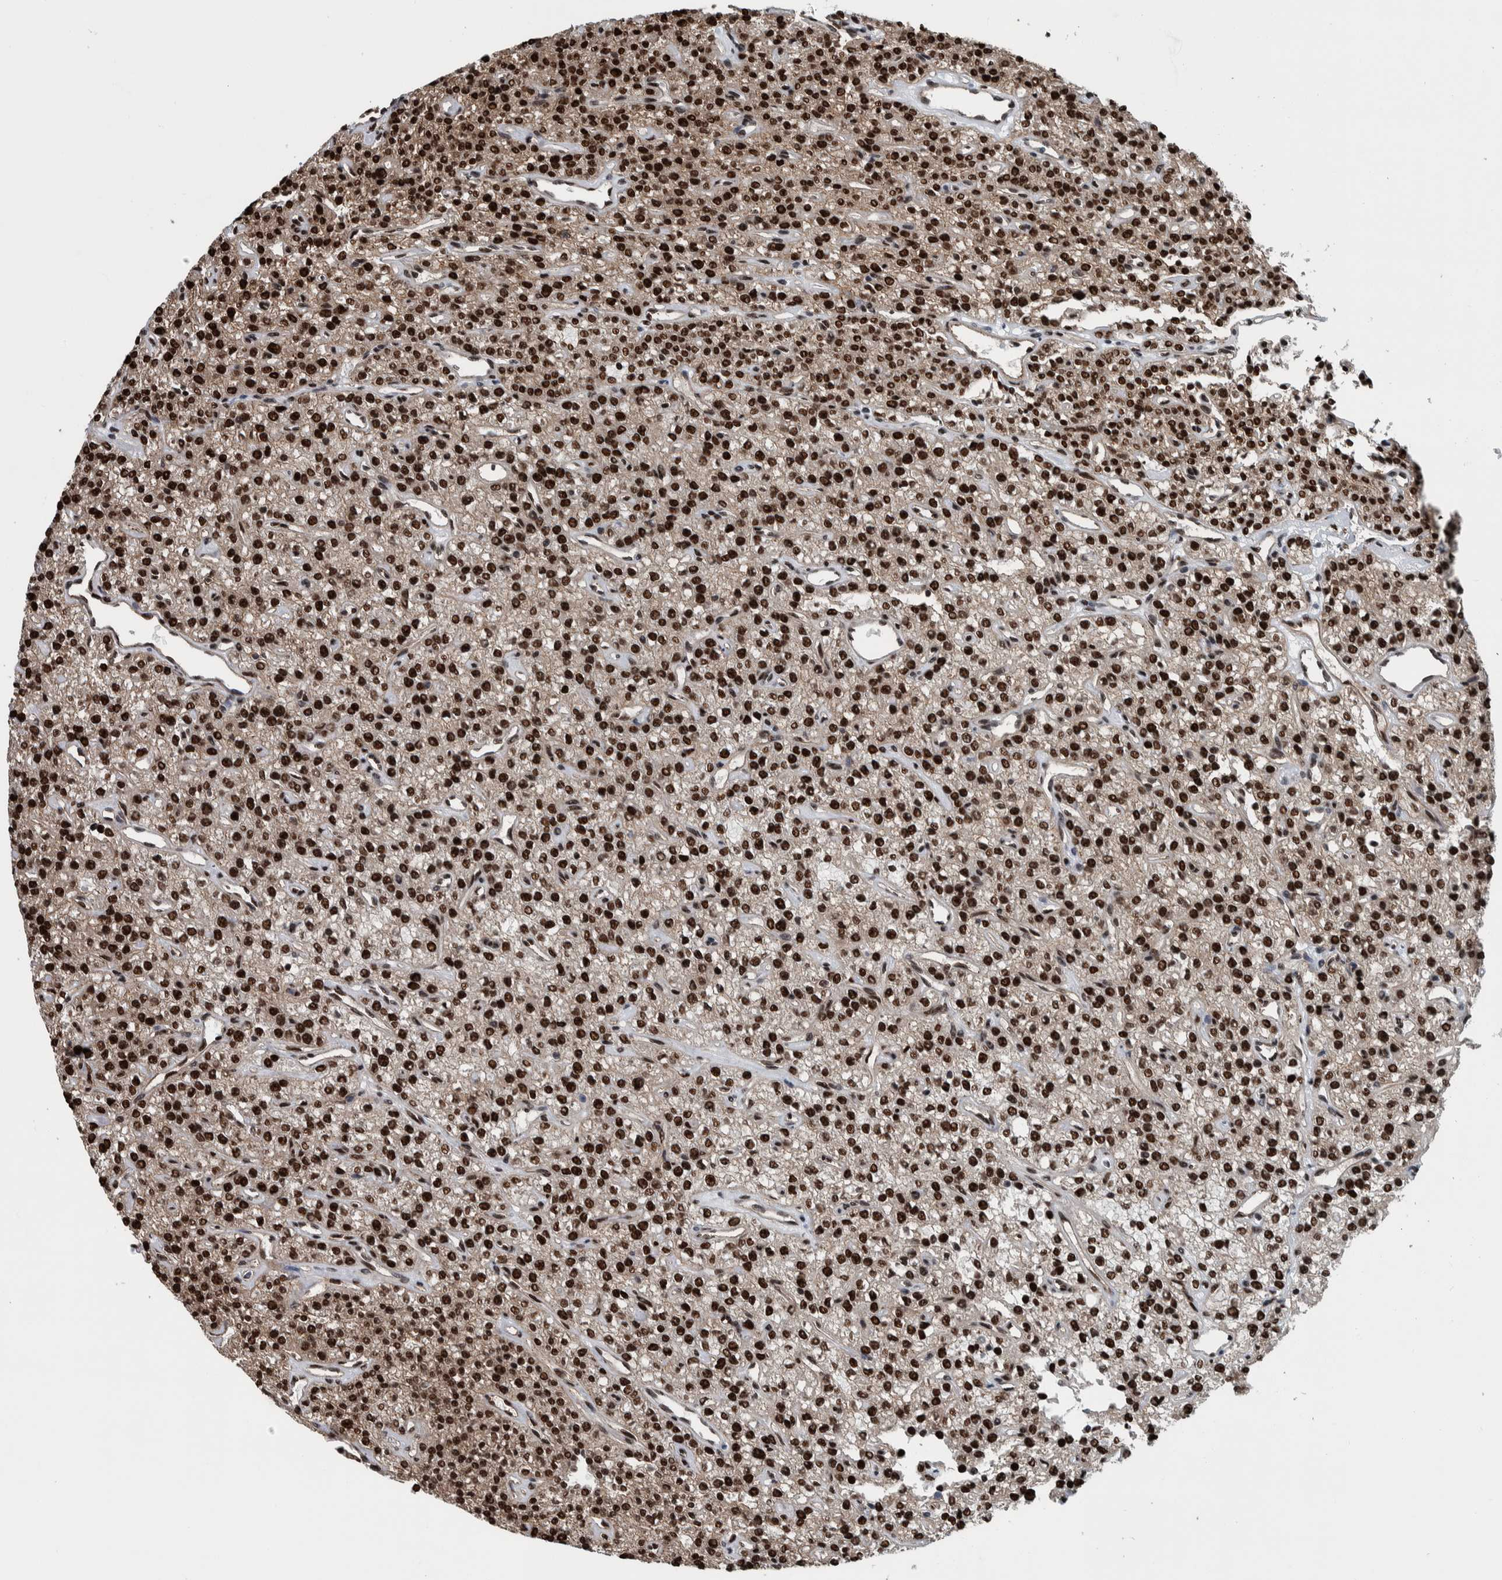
{"staining": {"intensity": "strong", "quantity": ">75%", "location": "cytoplasmic/membranous,nuclear"}, "tissue": "parathyroid gland", "cell_type": "Glandular cells", "image_type": "normal", "snomed": [{"axis": "morphology", "description": "Normal tissue, NOS"}, {"axis": "topography", "description": "Parathyroid gland"}], "caption": "Parathyroid gland was stained to show a protein in brown. There is high levels of strong cytoplasmic/membranous,nuclear expression in about >75% of glandular cells. (IHC, brightfield microscopy, high magnification).", "gene": "FAM135B", "patient": {"sex": "male", "age": 46}}